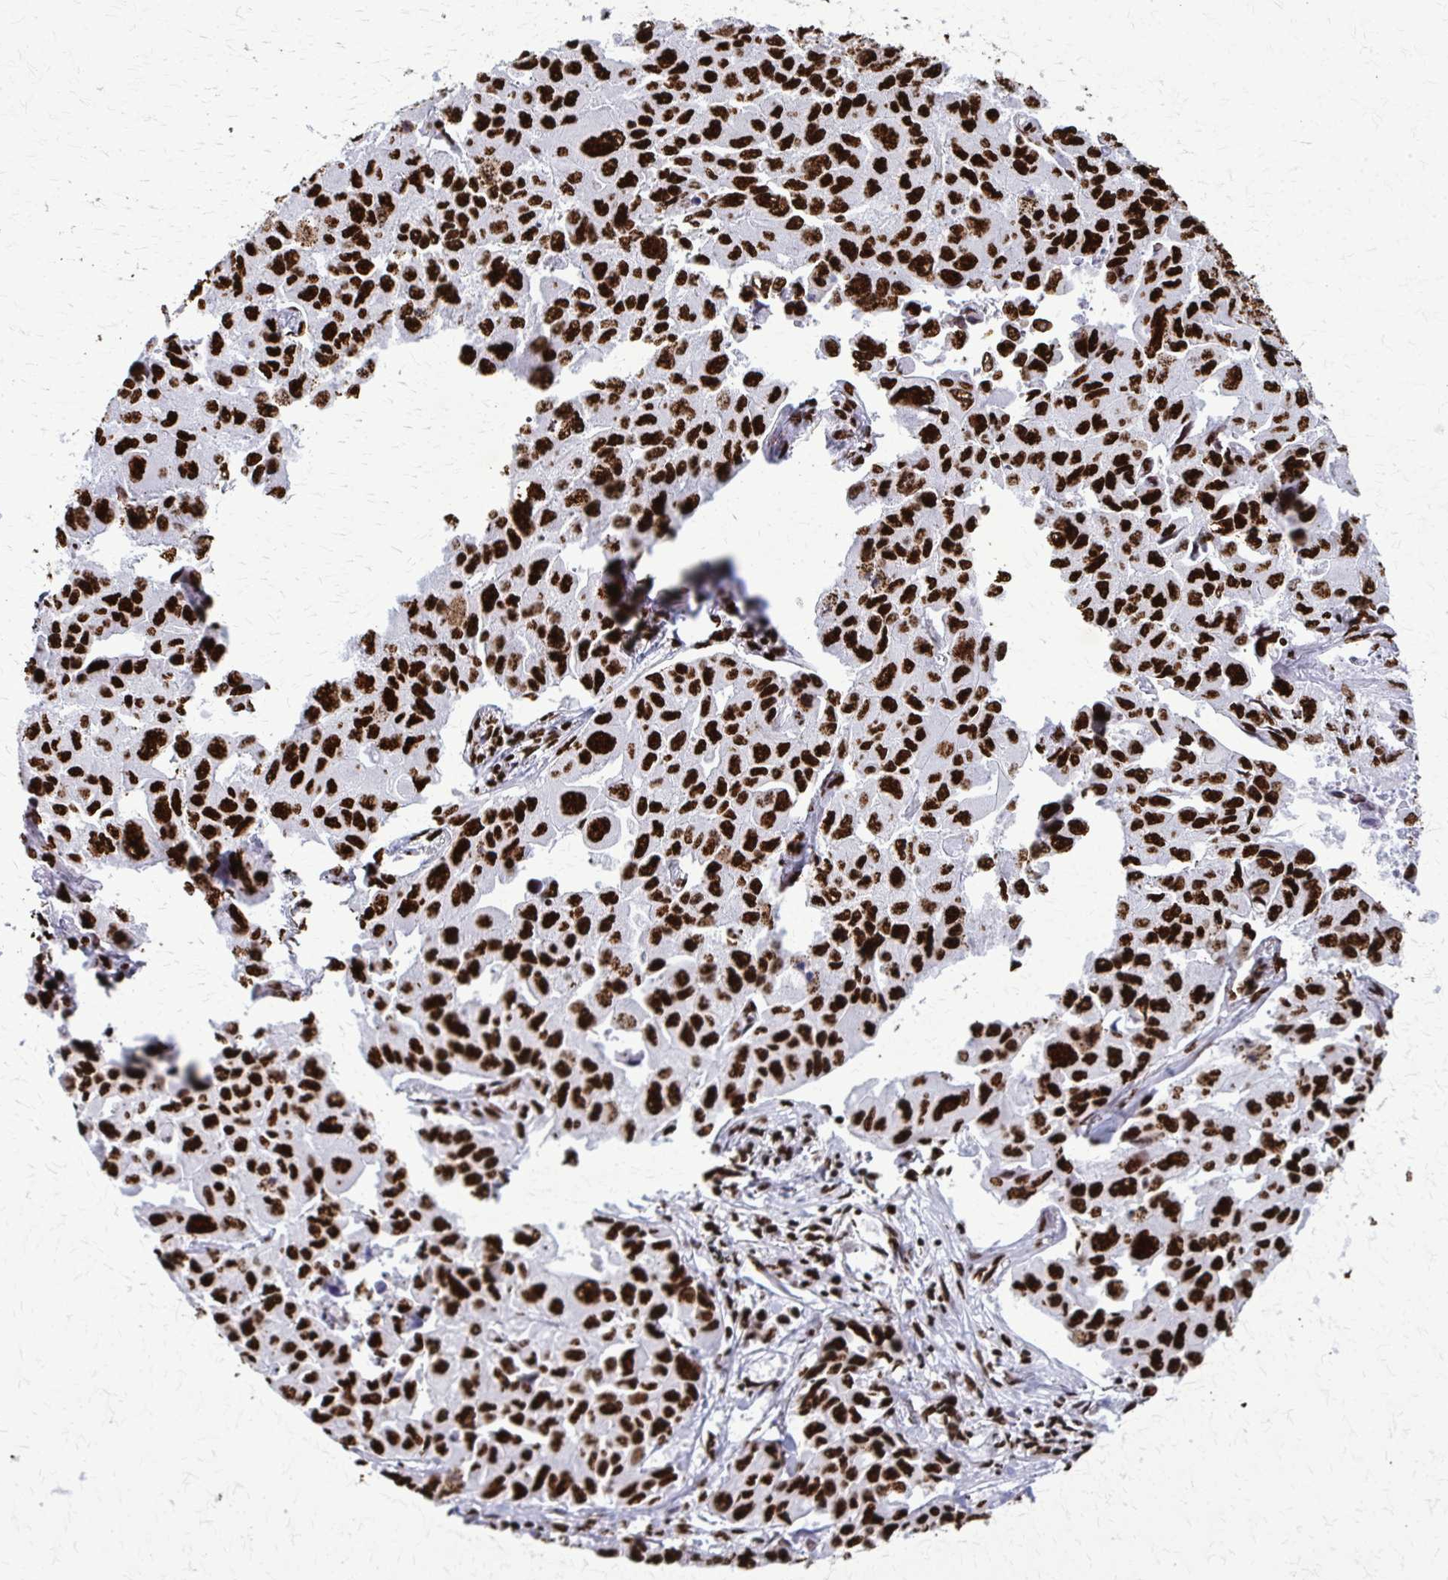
{"staining": {"intensity": "strong", "quantity": ">75%", "location": "nuclear"}, "tissue": "lung cancer", "cell_type": "Tumor cells", "image_type": "cancer", "snomed": [{"axis": "morphology", "description": "Adenocarcinoma, NOS"}, {"axis": "topography", "description": "Lung"}], "caption": "Lung adenocarcinoma stained with a protein marker displays strong staining in tumor cells.", "gene": "SFPQ", "patient": {"sex": "male", "age": 64}}